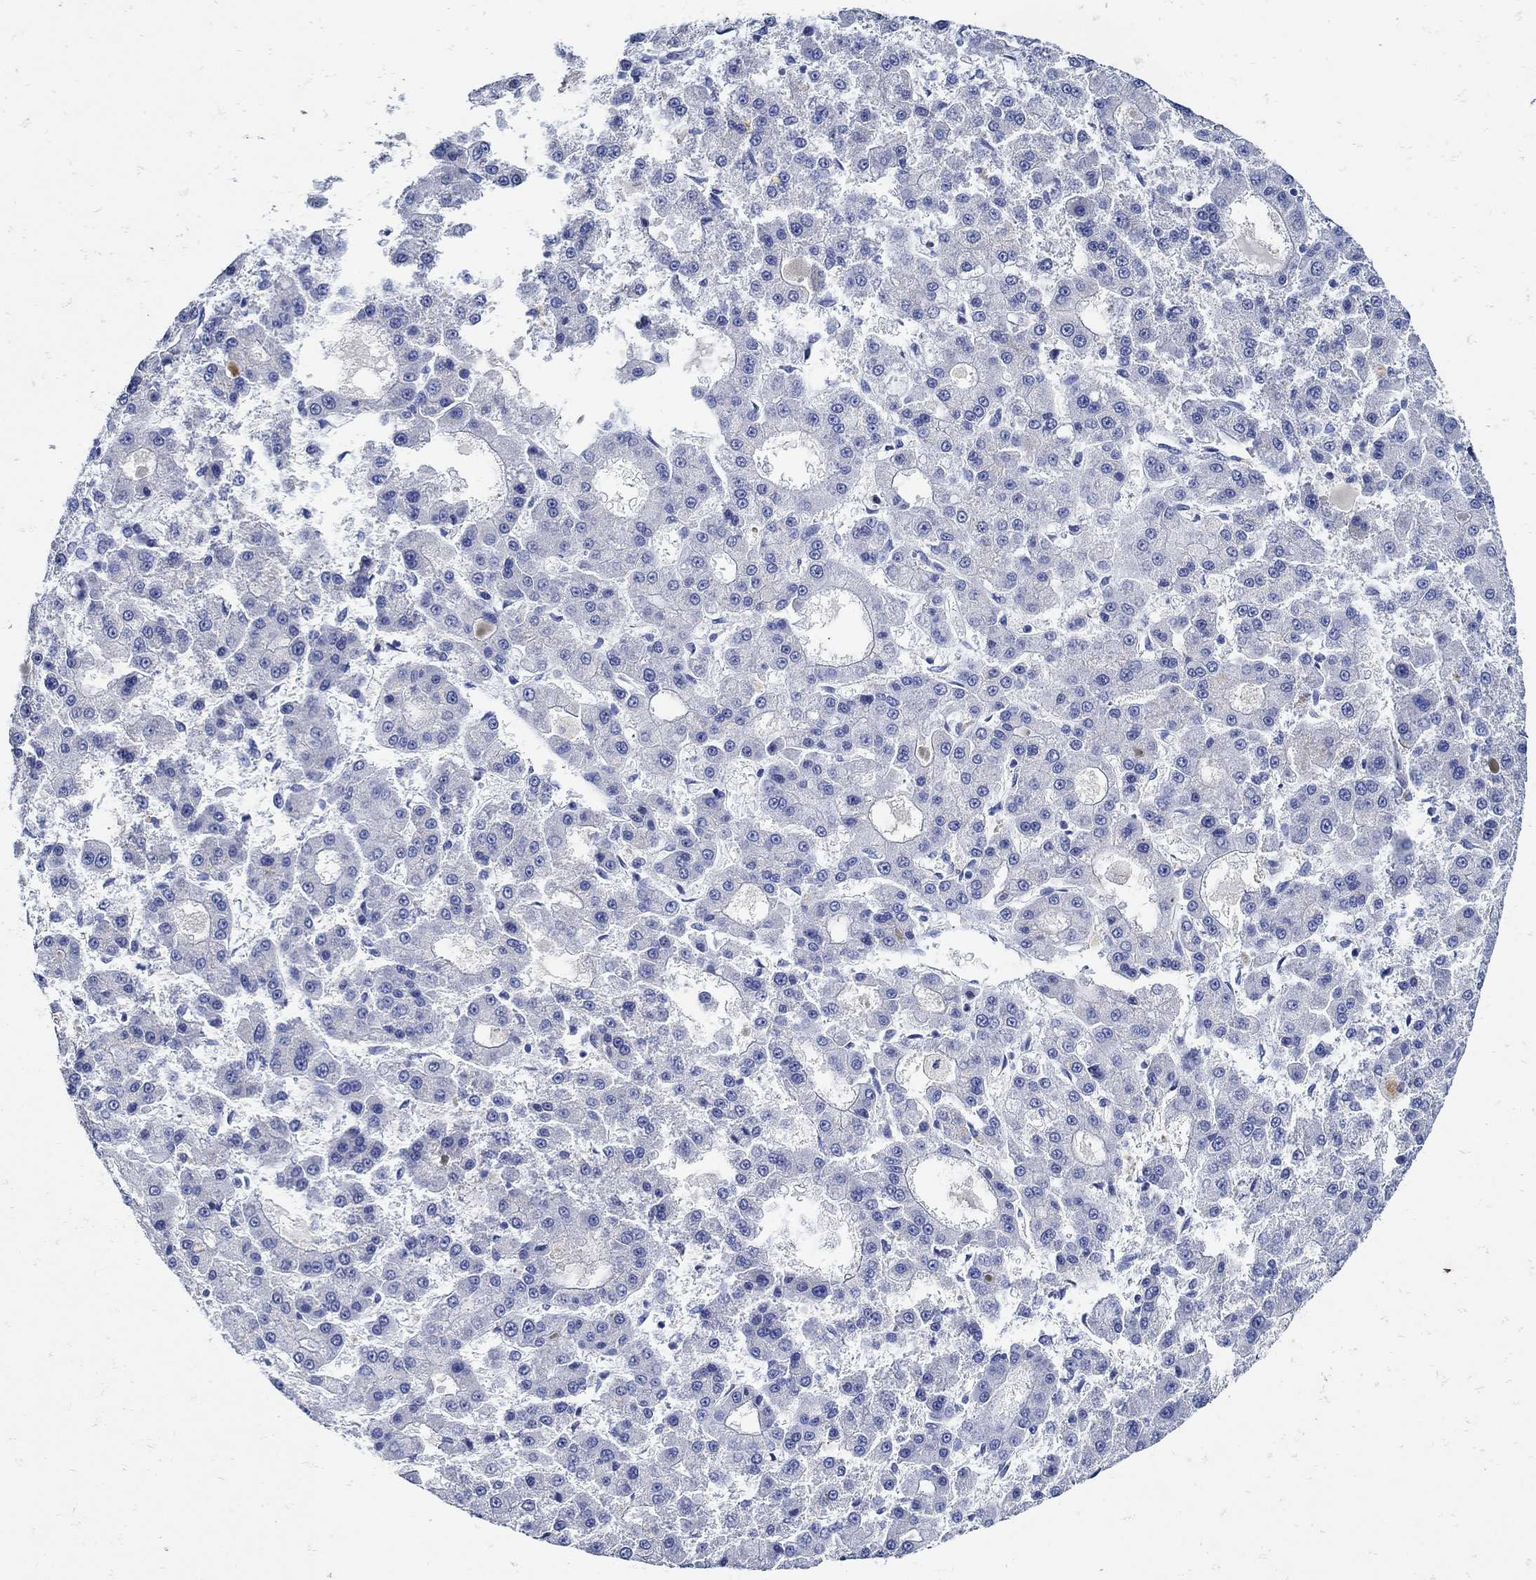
{"staining": {"intensity": "negative", "quantity": "none", "location": "none"}, "tissue": "liver cancer", "cell_type": "Tumor cells", "image_type": "cancer", "snomed": [{"axis": "morphology", "description": "Carcinoma, Hepatocellular, NOS"}, {"axis": "topography", "description": "Liver"}], "caption": "Tumor cells are negative for protein expression in human liver cancer (hepatocellular carcinoma).", "gene": "NOS1", "patient": {"sex": "male", "age": 70}}